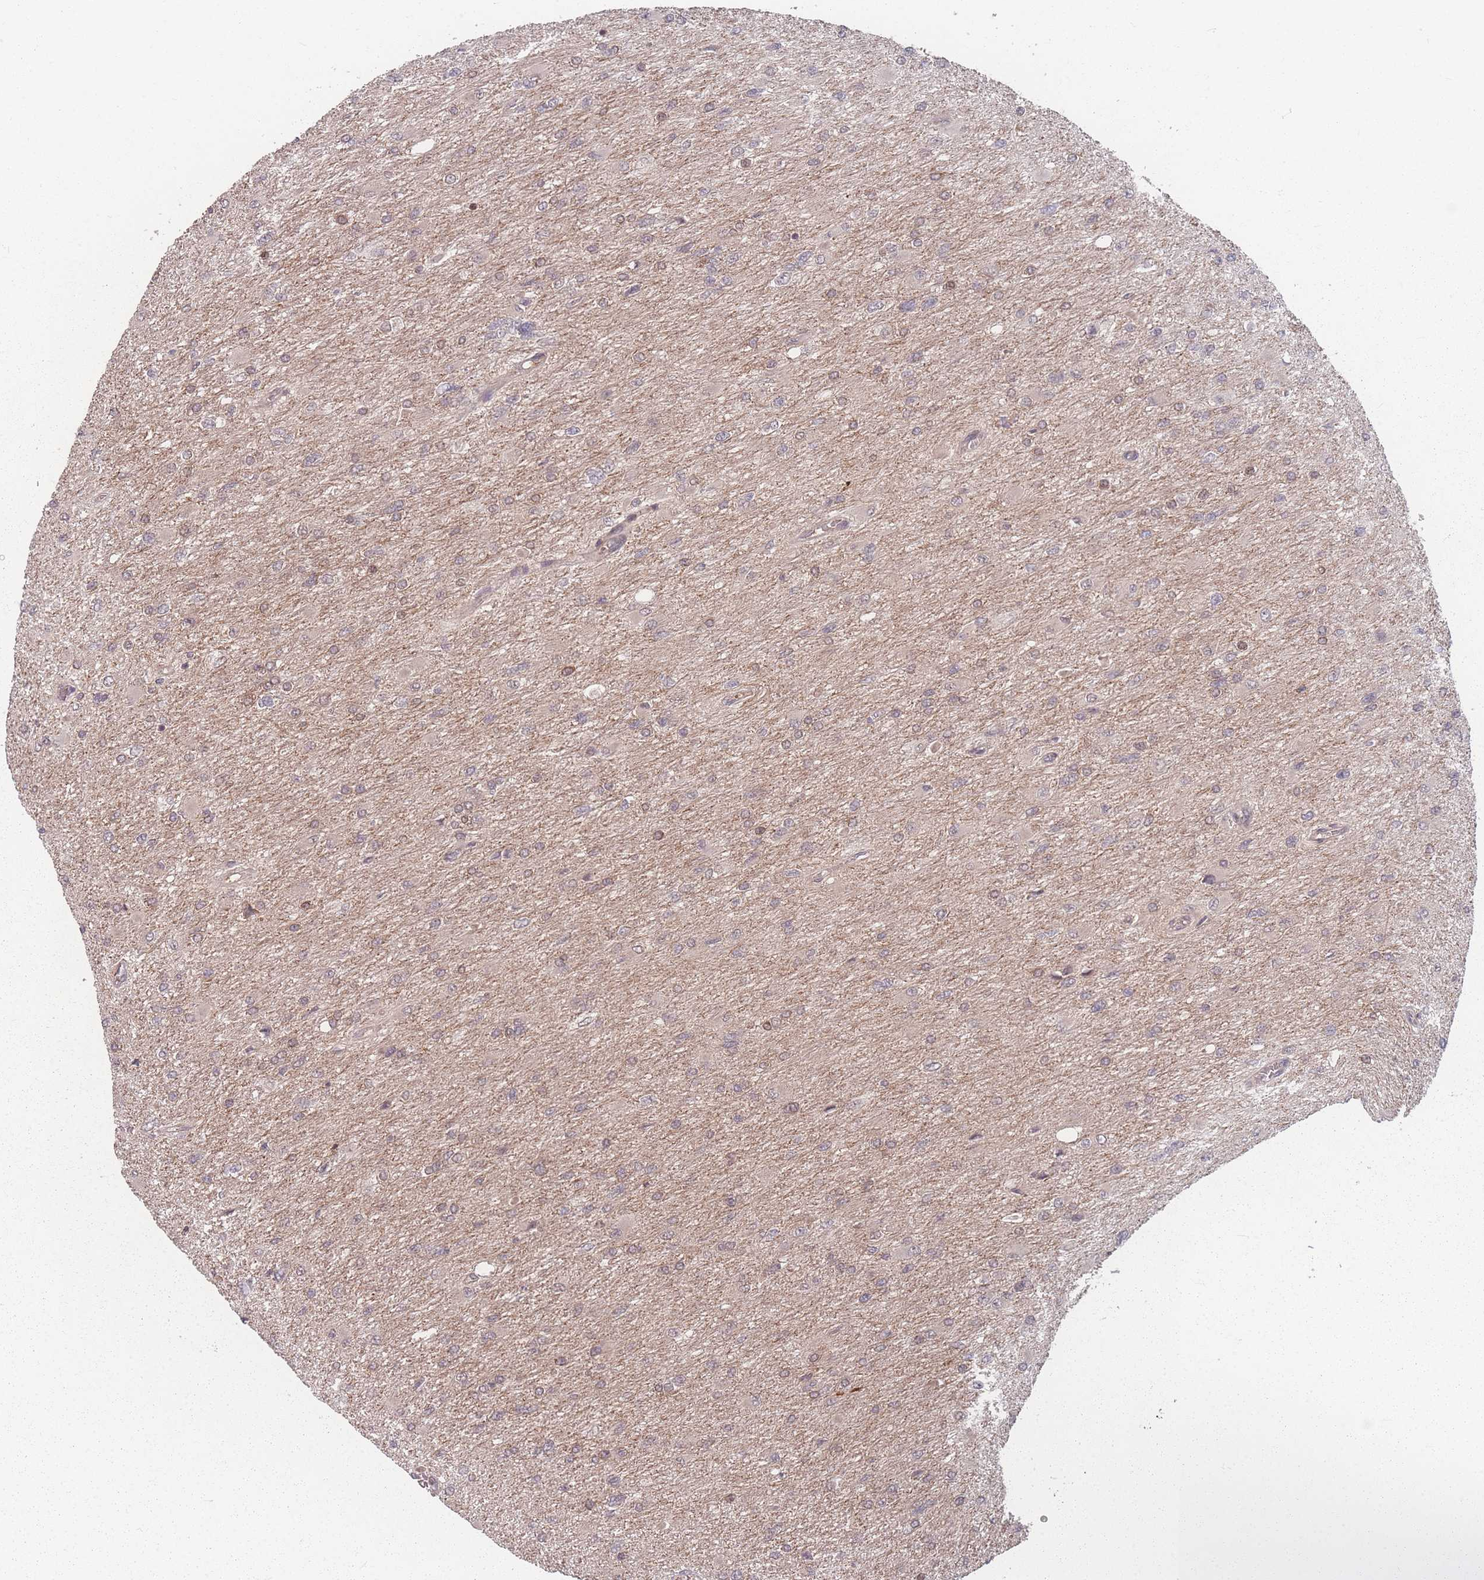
{"staining": {"intensity": "weak", "quantity": ">75%", "location": "cytoplasmic/membranous"}, "tissue": "glioma", "cell_type": "Tumor cells", "image_type": "cancer", "snomed": [{"axis": "morphology", "description": "Glioma, malignant, High grade"}, {"axis": "topography", "description": "Cerebral cortex"}], "caption": "Malignant glioma (high-grade) stained for a protein displays weak cytoplasmic/membranous positivity in tumor cells.", "gene": "HAGH", "patient": {"sex": "female", "age": 36}}